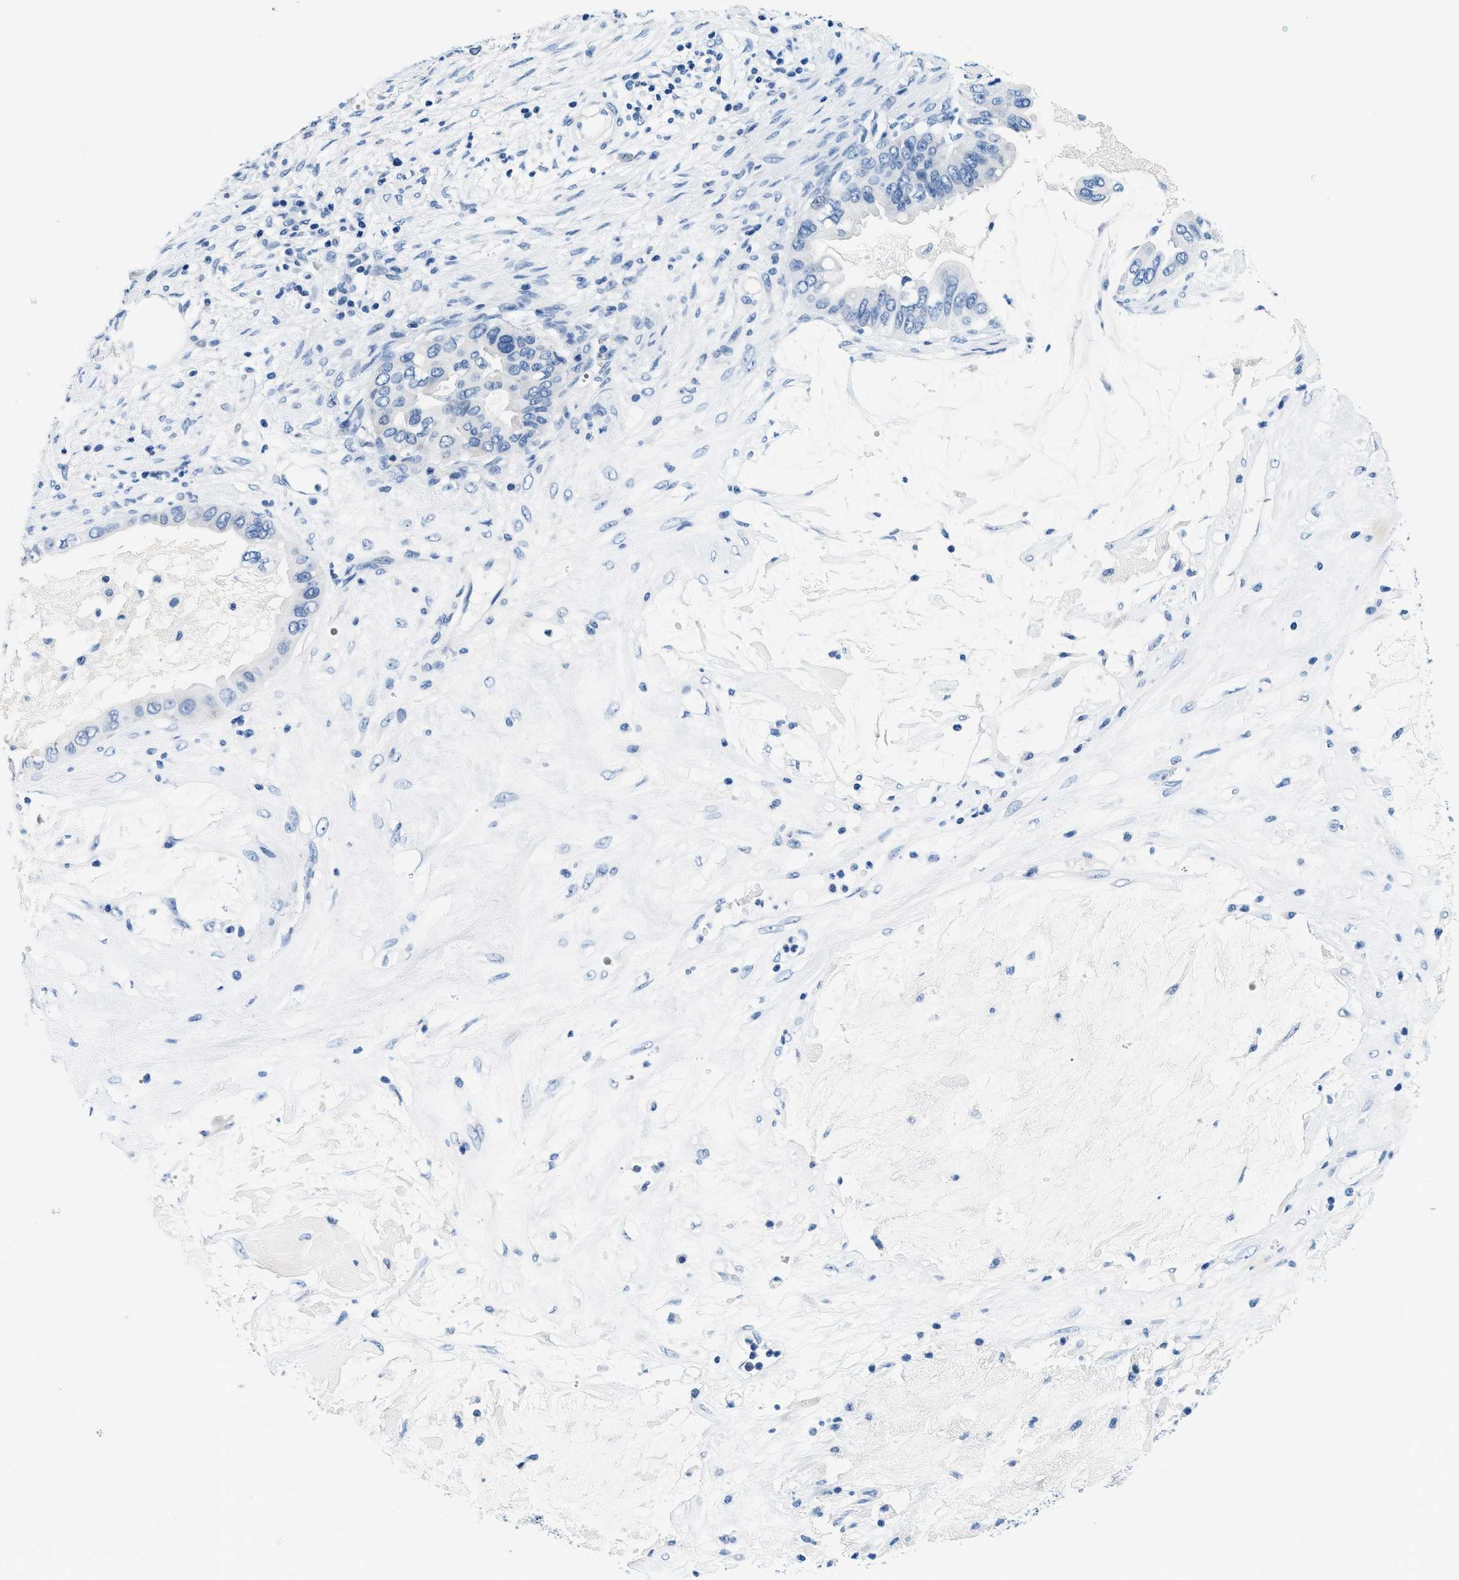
{"staining": {"intensity": "negative", "quantity": "none", "location": "none"}, "tissue": "ovarian cancer", "cell_type": "Tumor cells", "image_type": "cancer", "snomed": [{"axis": "morphology", "description": "Cystadenocarcinoma, mucinous, NOS"}, {"axis": "topography", "description": "Ovary"}], "caption": "Ovarian cancer (mucinous cystadenocarcinoma) stained for a protein using immunohistochemistry (IHC) reveals no staining tumor cells.", "gene": "GSTM3", "patient": {"sex": "female", "age": 80}}